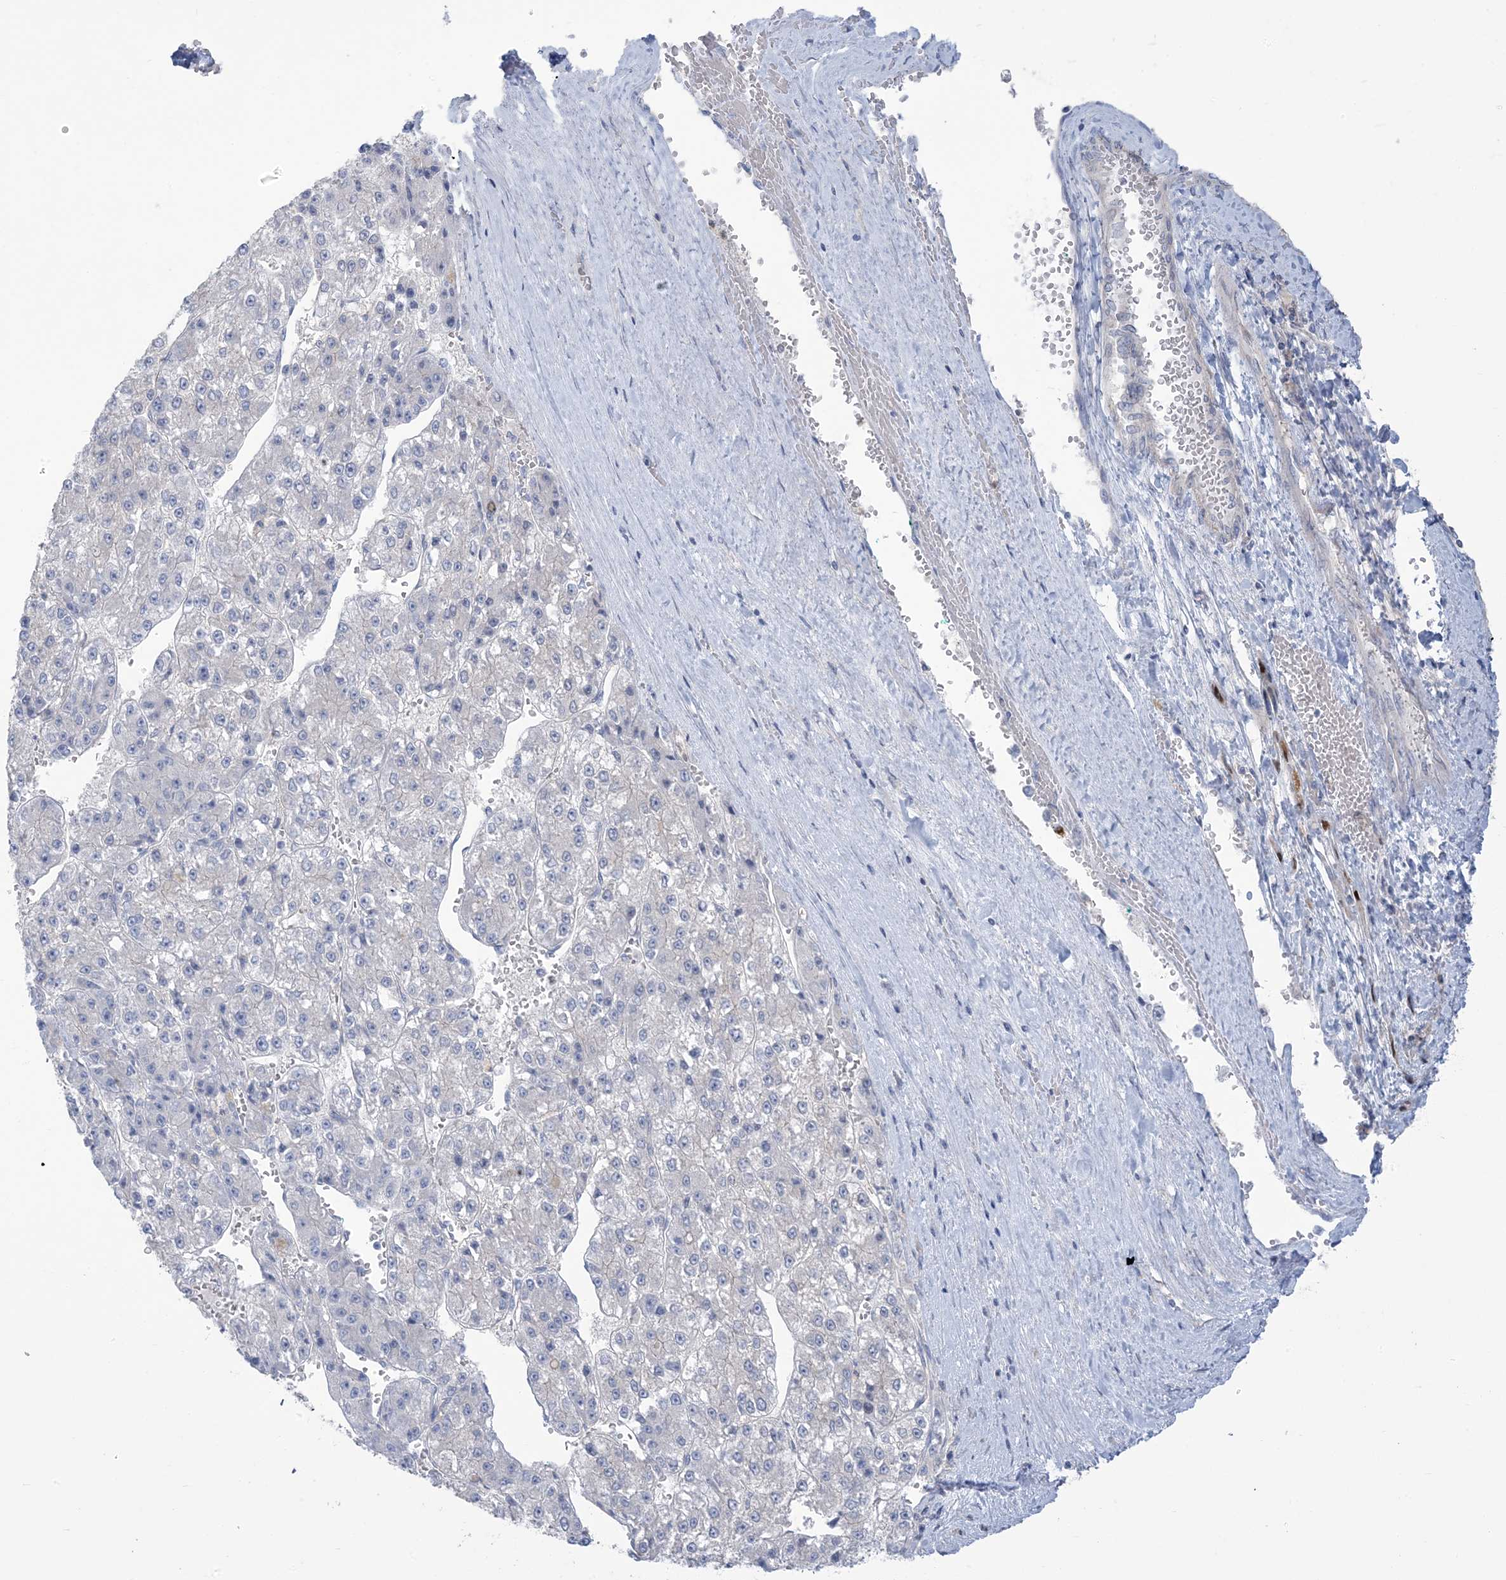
{"staining": {"intensity": "negative", "quantity": "none", "location": "none"}, "tissue": "liver cancer", "cell_type": "Tumor cells", "image_type": "cancer", "snomed": [{"axis": "morphology", "description": "Carcinoma, Hepatocellular, NOS"}, {"axis": "topography", "description": "Liver"}], "caption": "Liver cancer (hepatocellular carcinoma) stained for a protein using immunohistochemistry (IHC) exhibits no positivity tumor cells.", "gene": "MTHFD2L", "patient": {"sex": "female", "age": 73}}